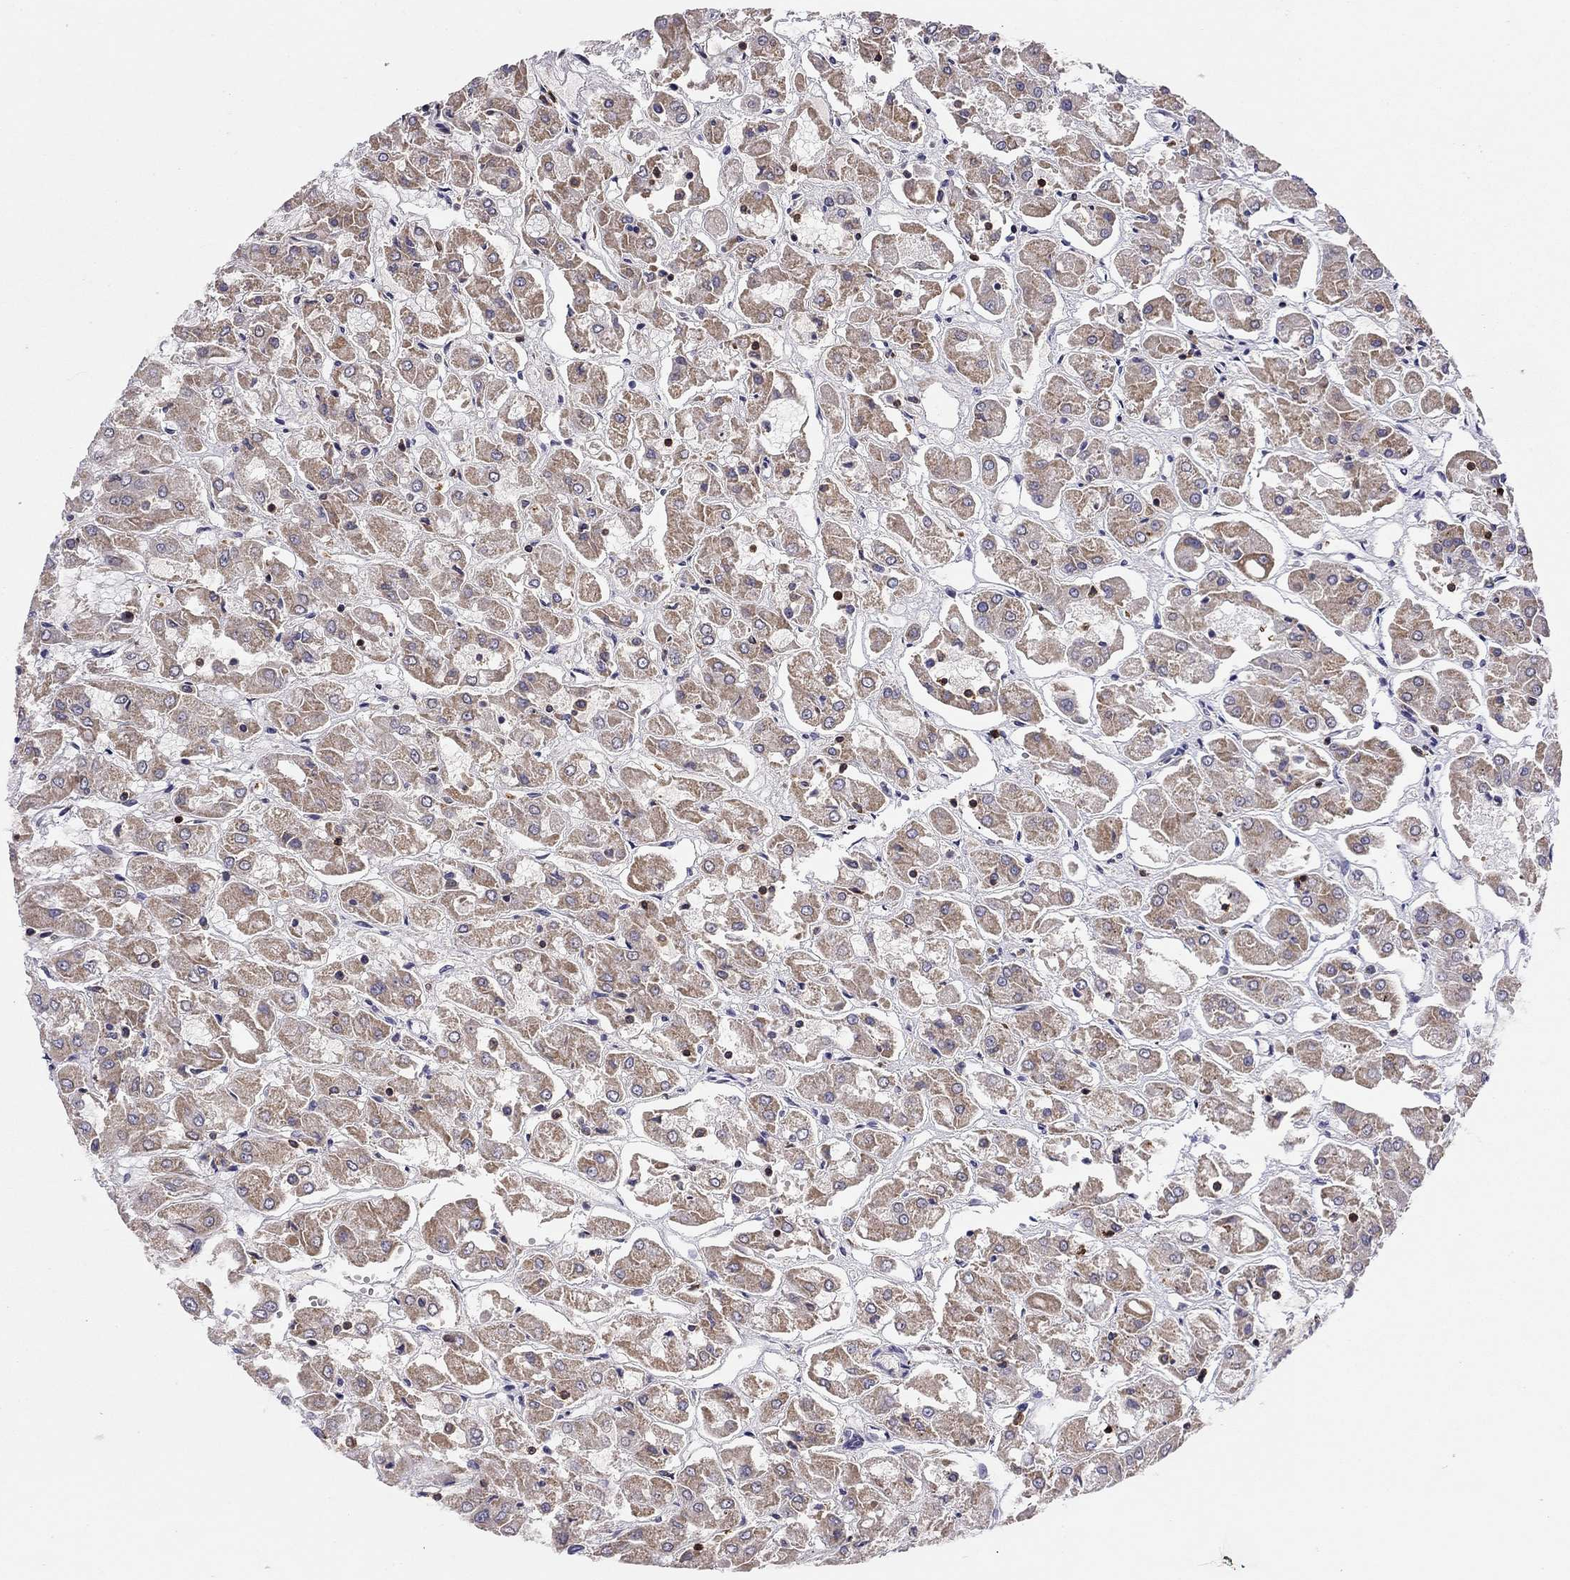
{"staining": {"intensity": "weak", "quantity": ">75%", "location": "cytoplasmic/membranous"}, "tissue": "renal cancer", "cell_type": "Tumor cells", "image_type": "cancer", "snomed": [{"axis": "morphology", "description": "Adenocarcinoma, NOS"}, {"axis": "topography", "description": "Kidney"}], "caption": "Brown immunohistochemical staining in adenocarcinoma (renal) demonstrates weak cytoplasmic/membranous positivity in approximately >75% of tumor cells.", "gene": "CITED1", "patient": {"sex": "male", "age": 72}}